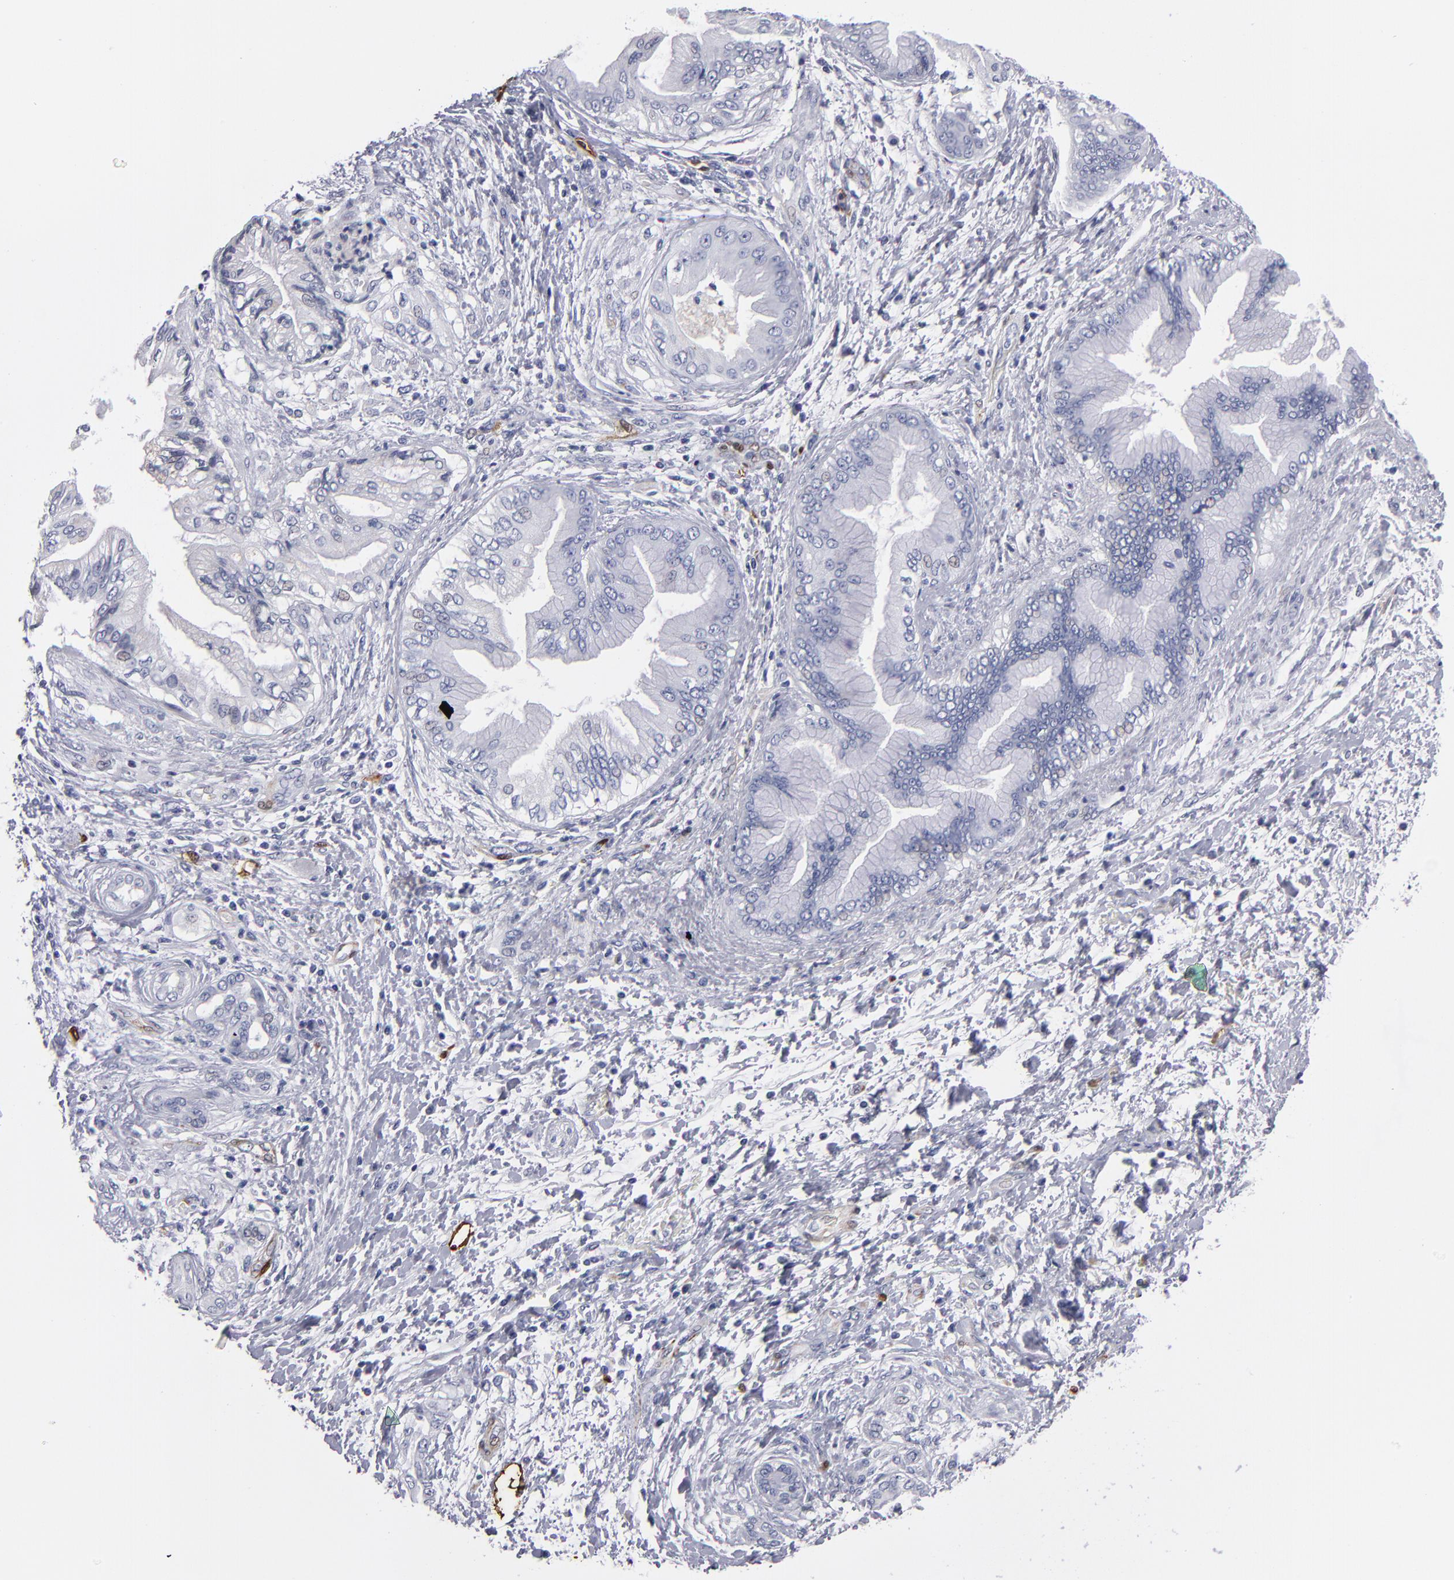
{"staining": {"intensity": "negative", "quantity": "none", "location": "none"}, "tissue": "pancreatic cancer", "cell_type": "Tumor cells", "image_type": "cancer", "snomed": [{"axis": "morphology", "description": "Adenocarcinoma, NOS"}, {"axis": "topography", "description": "Pancreas"}], "caption": "Human pancreatic cancer (adenocarcinoma) stained for a protein using immunohistochemistry demonstrates no expression in tumor cells.", "gene": "FABP4", "patient": {"sex": "female", "age": 70}}